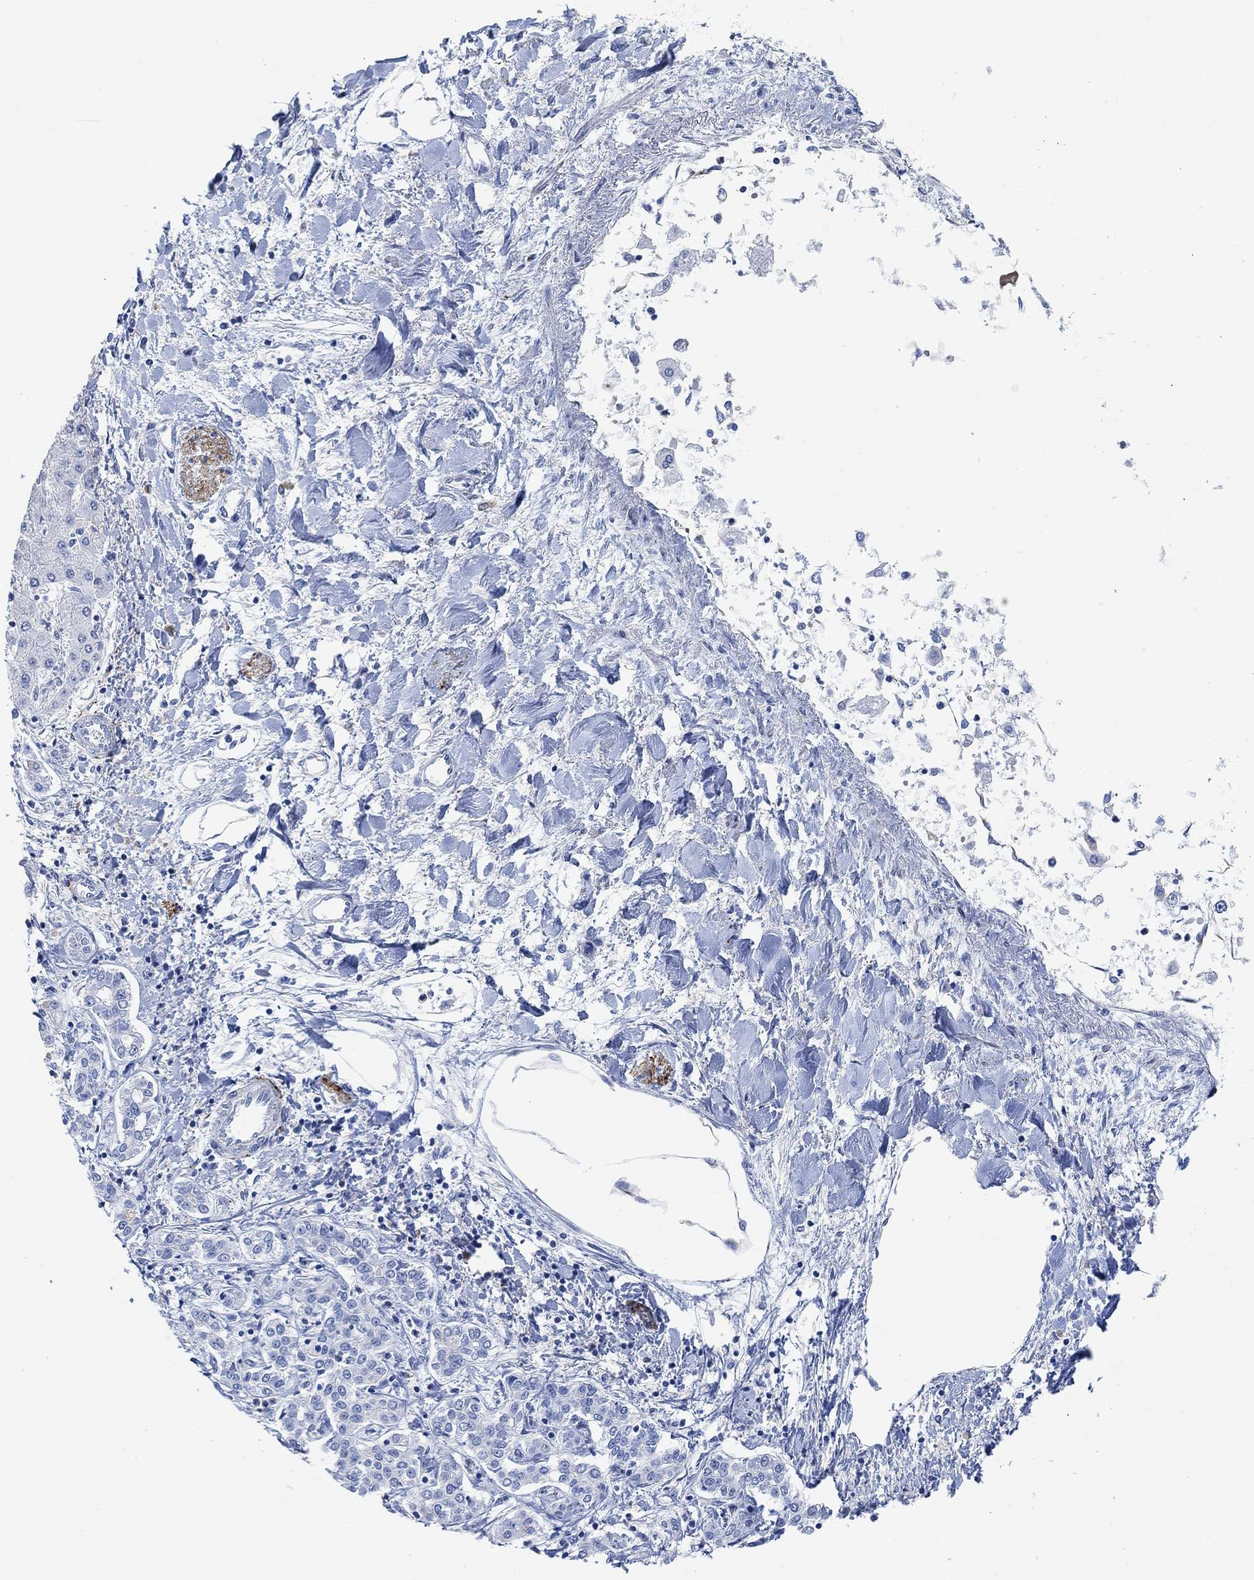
{"staining": {"intensity": "negative", "quantity": "none", "location": "none"}, "tissue": "liver cancer", "cell_type": "Tumor cells", "image_type": "cancer", "snomed": [{"axis": "morphology", "description": "Cholangiocarcinoma"}, {"axis": "topography", "description": "Liver"}], "caption": "Liver cholangiocarcinoma was stained to show a protein in brown. There is no significant staining in tumor cells.", "gene": "VAT1L", "patient": {"sex": "female", "age": 64}}